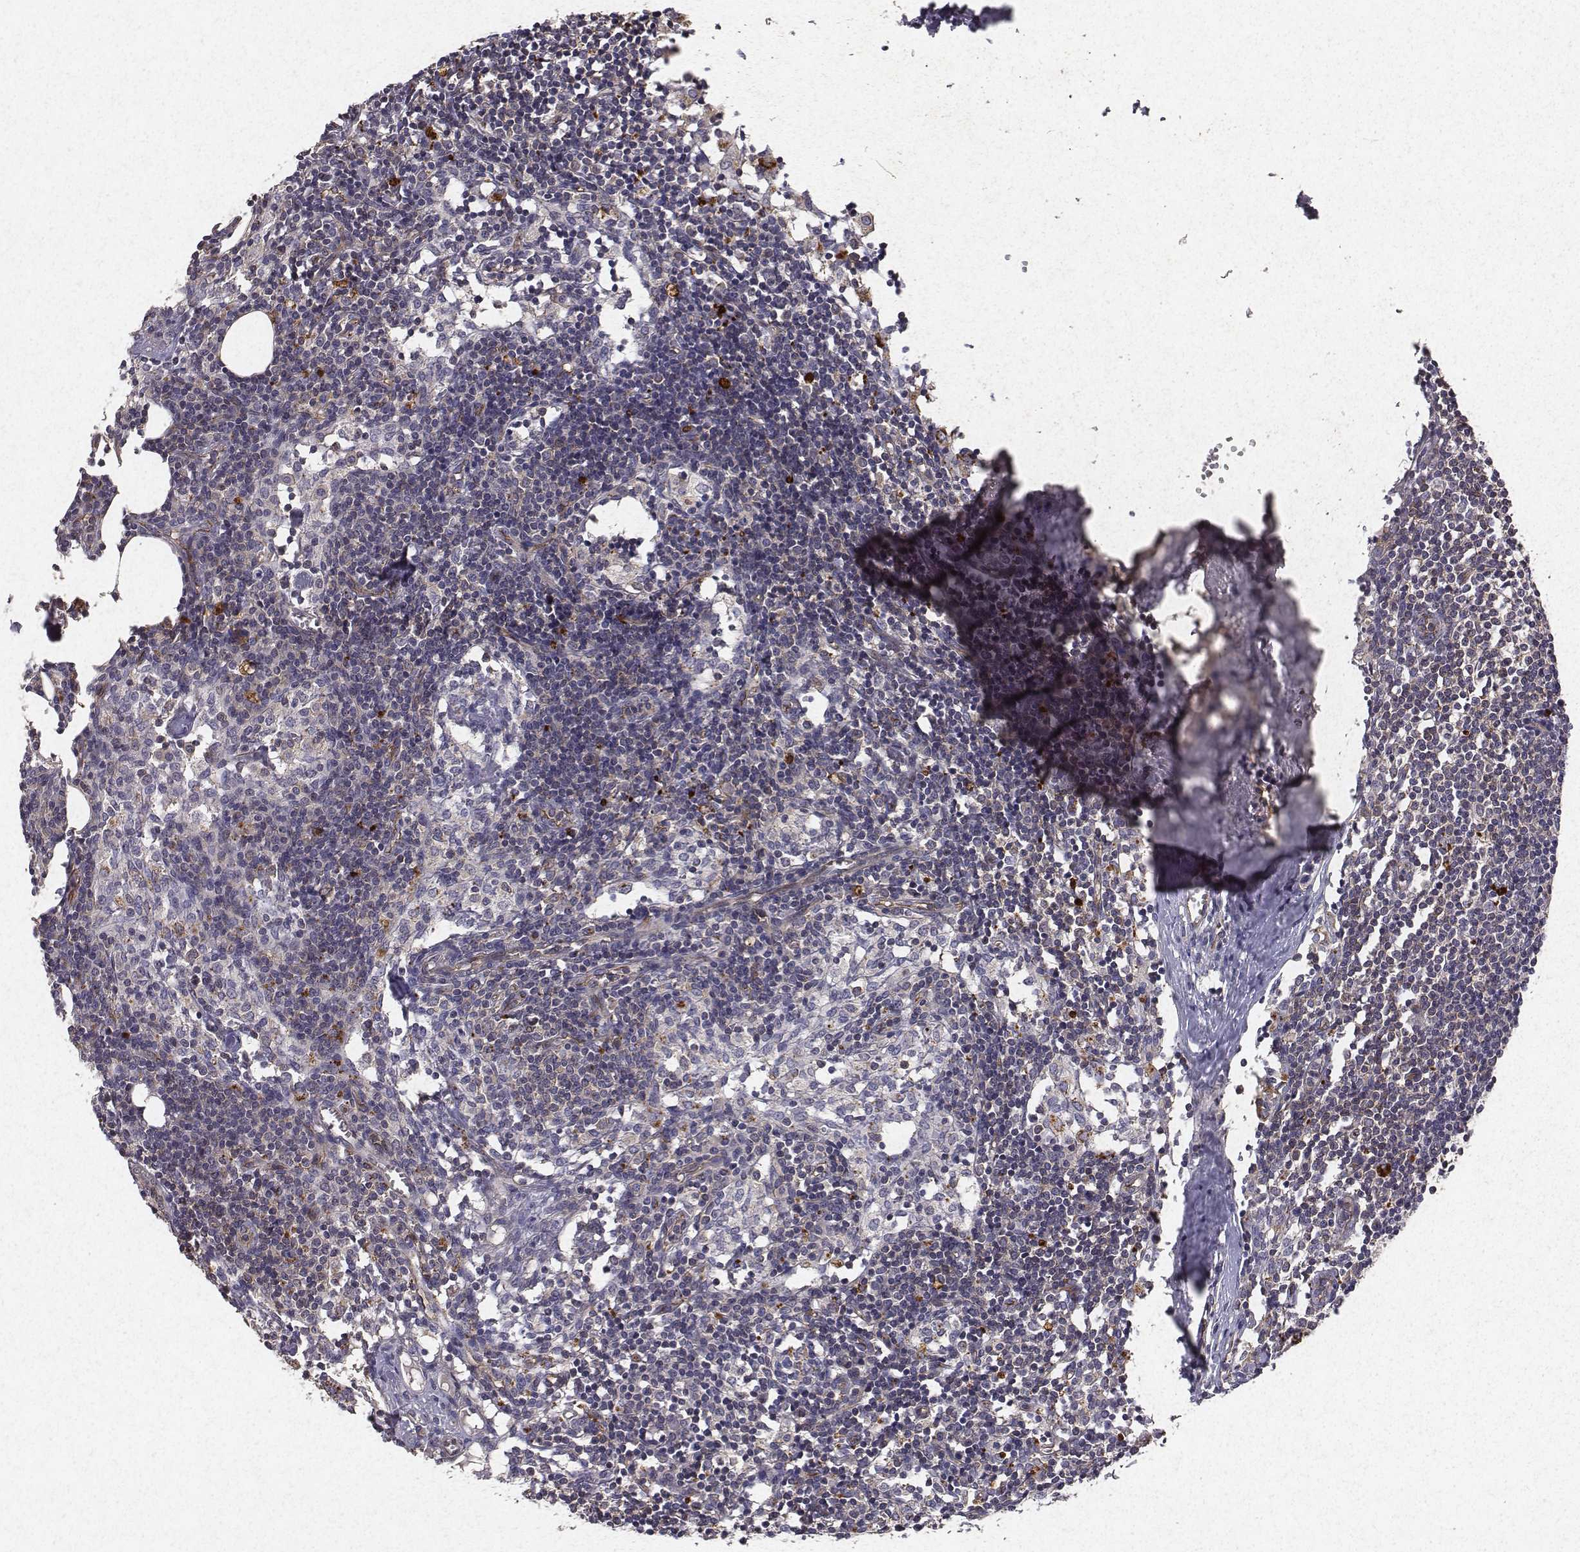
{"staining": {"intensity": "moderate", "quantity": "<25%", "location": "cytoplasmic/membranous"}, "tissue": "lymph node", "cell_type": "Germinal center cells", "image_type": "normal", "snomed": [{"axis": "morphology", "description": "Normal tissue, NOS"}, {"axis": "topography", "description": "Lymph node"}], "caption": "Human lymph node stained with a brown dye shows moderate cytoplasmic/membranous positive expression in approximately <25% of germinal center cells.", "gene": "PTPRG", "patient": {"sex": "female", "age": 52}}